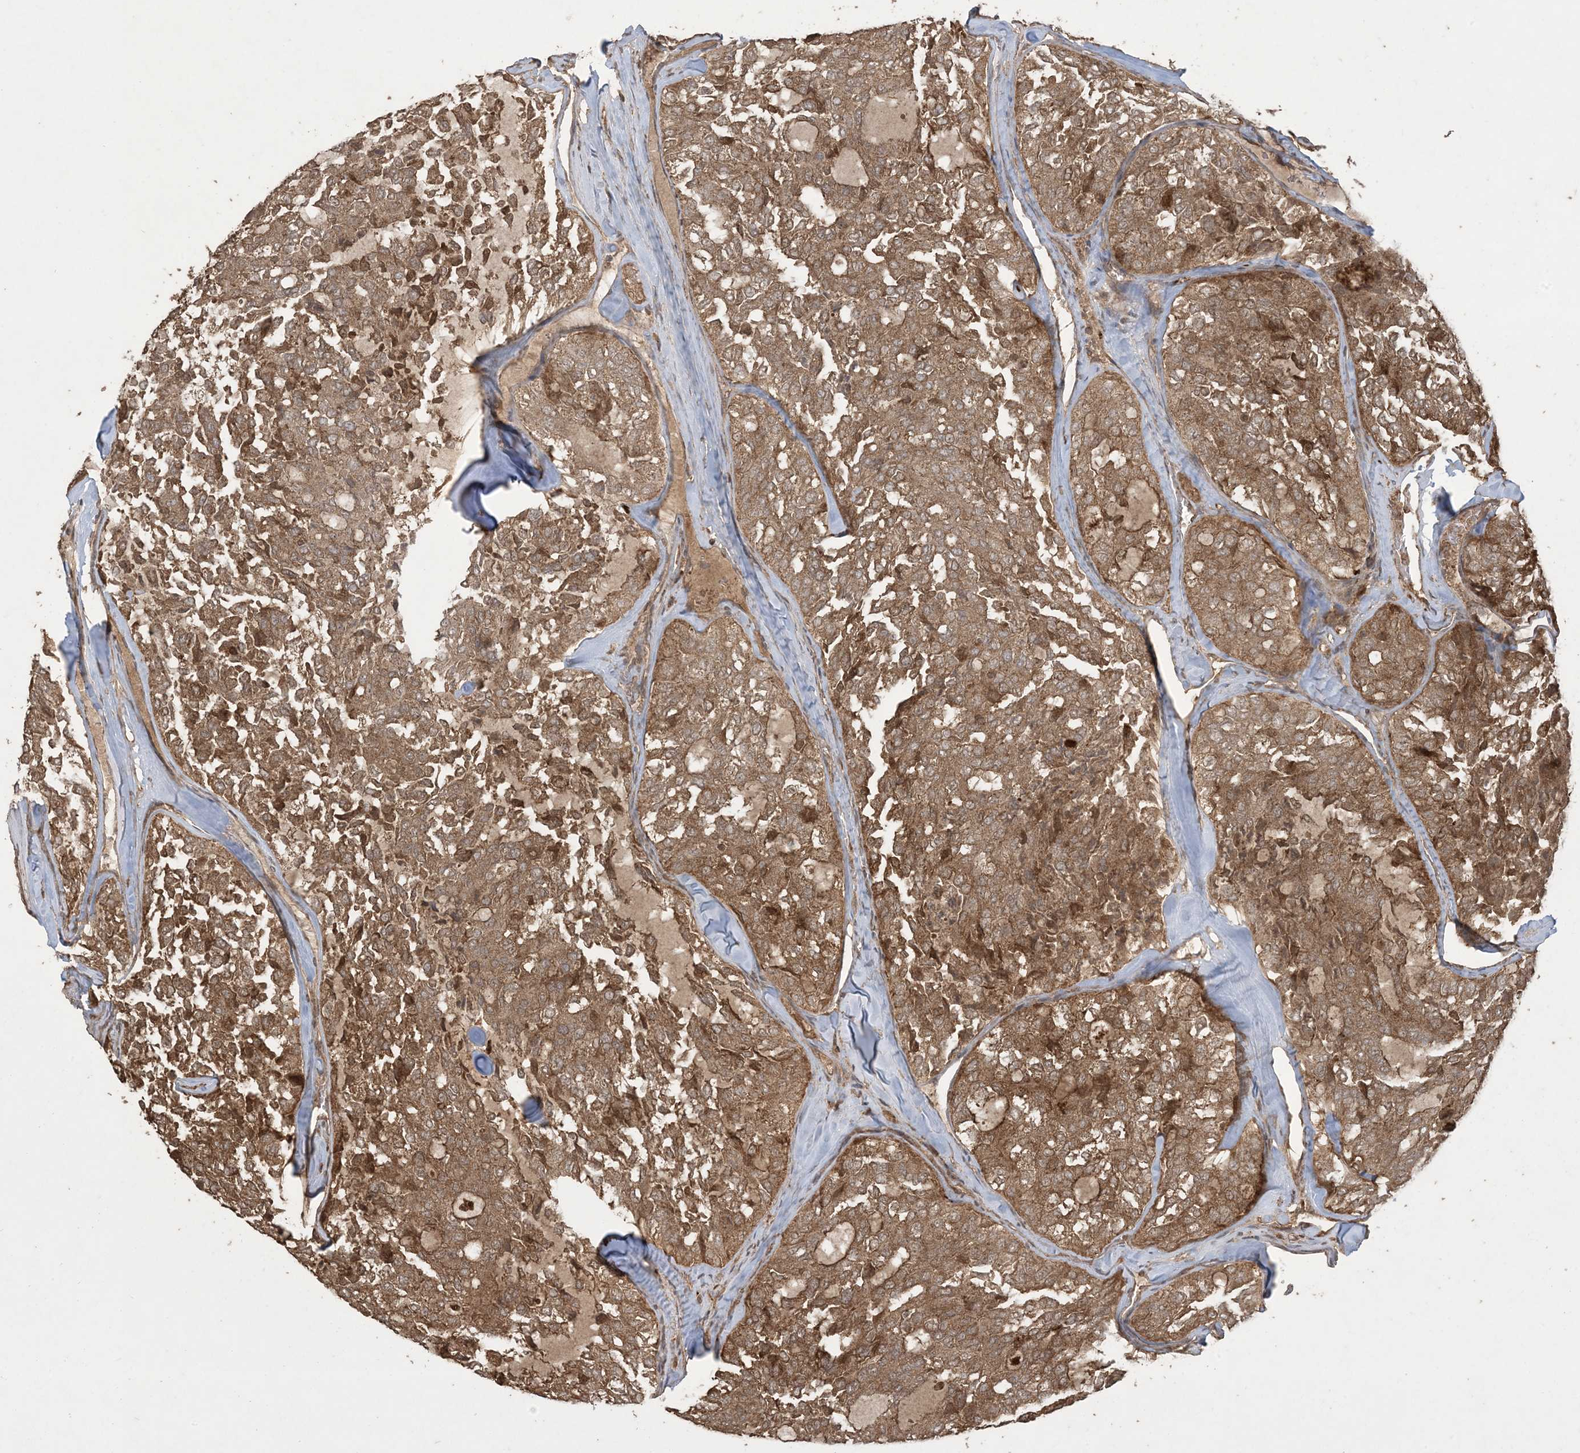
{"staining": {"intensity": "moderate", "quantity": ">75%", "location": "cytoplasmic/membranous"}, "tissue": "thyroid cancer", "cell_type": "Tumor cells", "image_type": "cancer", "snomed": [{"axis": "morphology", "description": "Follicular adenoma carcinoma, NOS"}, {"axis": "topography", "description": "Thyroid gland"}], "caption": "Thyroid cancer tissue demonstrates moderate cytoplasmic/membranous expression in approximately >75% of tumor cells, visualized by immunohistochemistry. Using DAB (brown) and hematoxylin (blue) stains, captured at high magnification using brightfield microscopy.", "gene": "EFCAB8", "patient": {"sex": "male", "age": 75}}